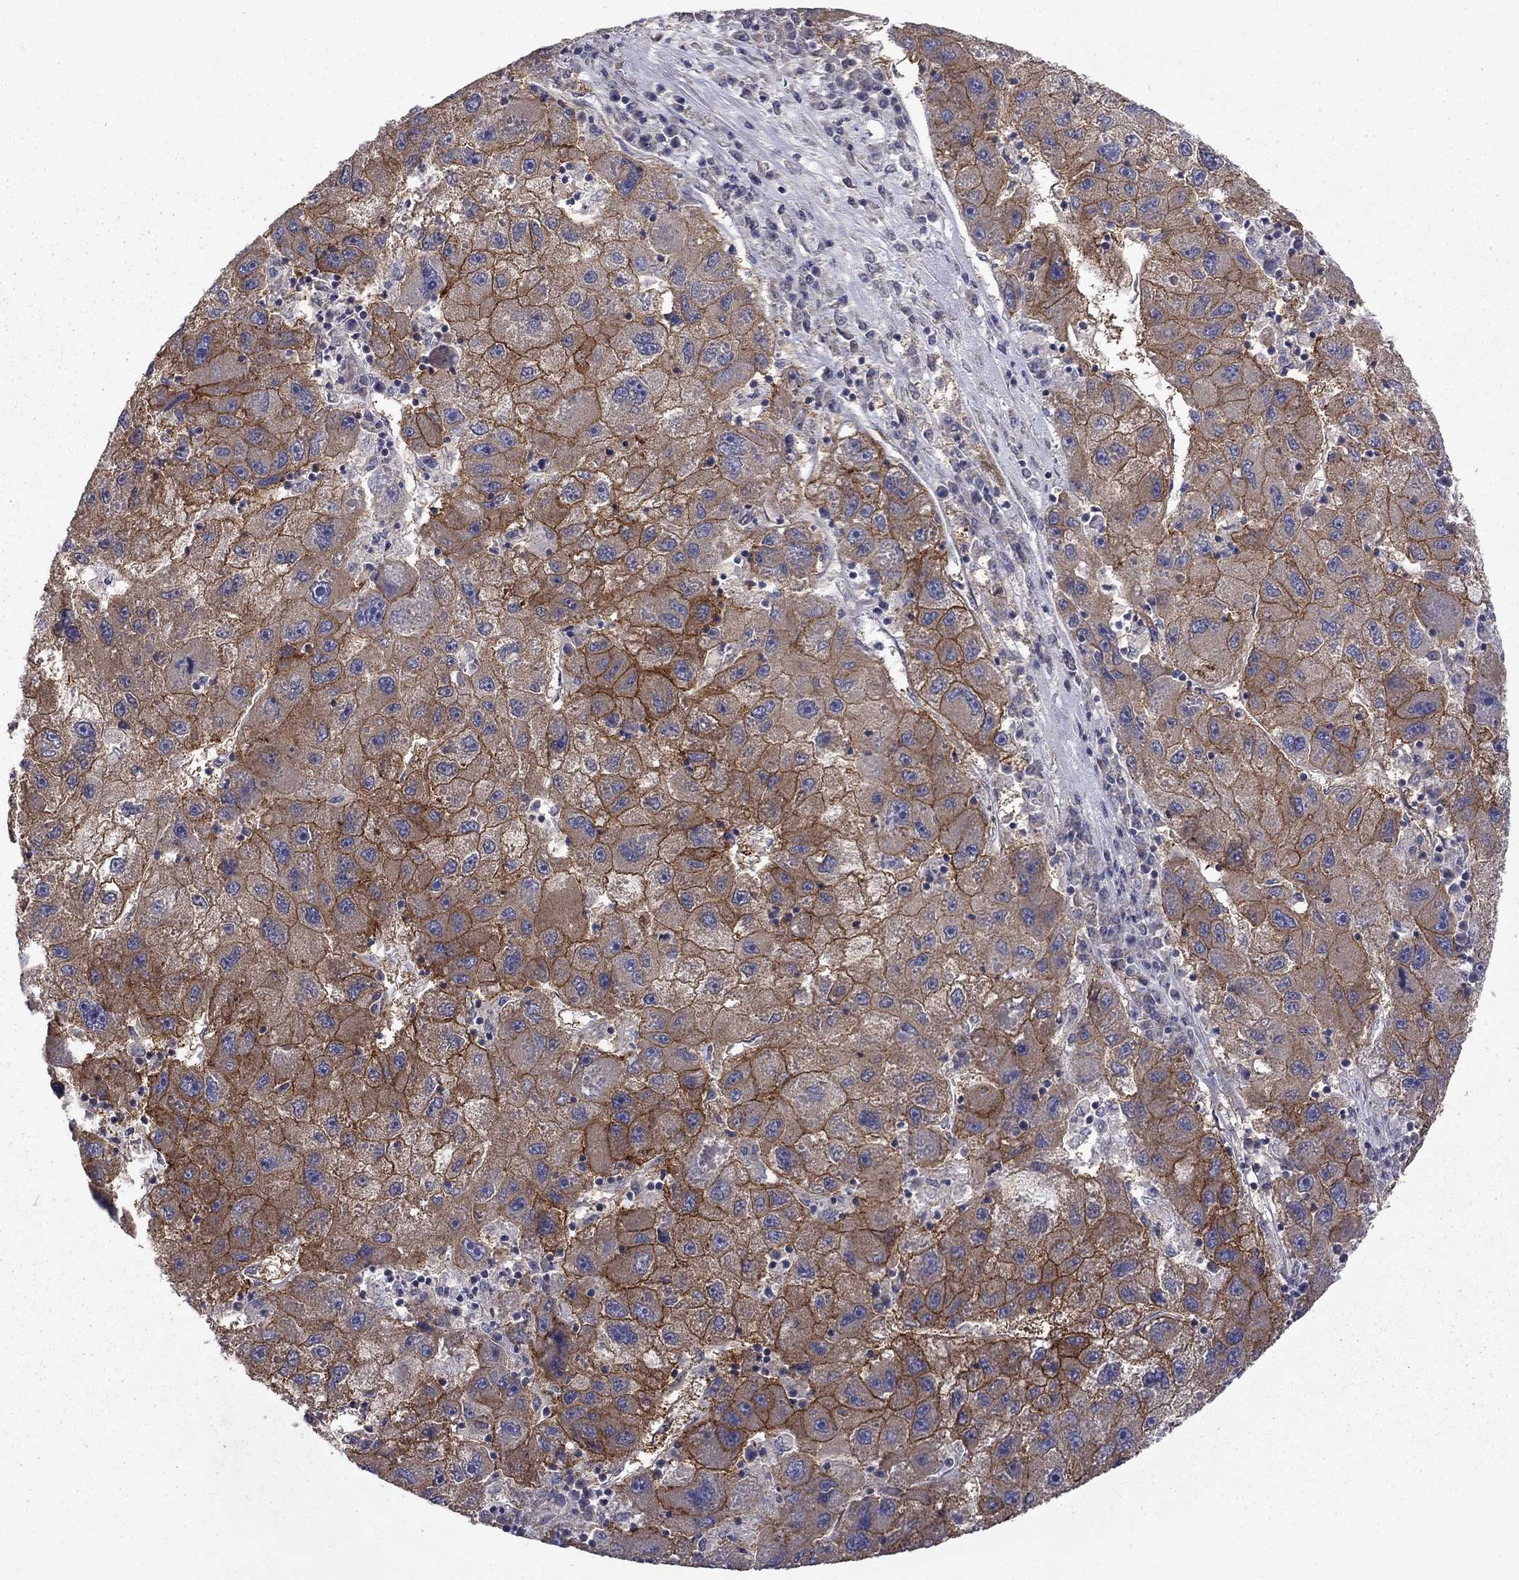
{"staining": {"intensity": "strong", "quantity": "25%-75%", "location": "cytoplasmic/membranous"}, "tissue": "liver cancer", "cell_type": "Tumor cells", "image_type": "cancer", "snomed": [{"axis": "morphology", "description": "Carcinoma, Hepatocellular, NOS"}, {"axis": "topography", "description": "Liver"}], "caption": "This micrograph demonstrates immunohistochemistry staining of hepatocellular carcinoma (liver), with high strong cytoplasmic/membranous expression in approximately 25%-75% of tumor cells.", "gene": "SLC39A14", "patient": {"sex": "male", "age": 75}}